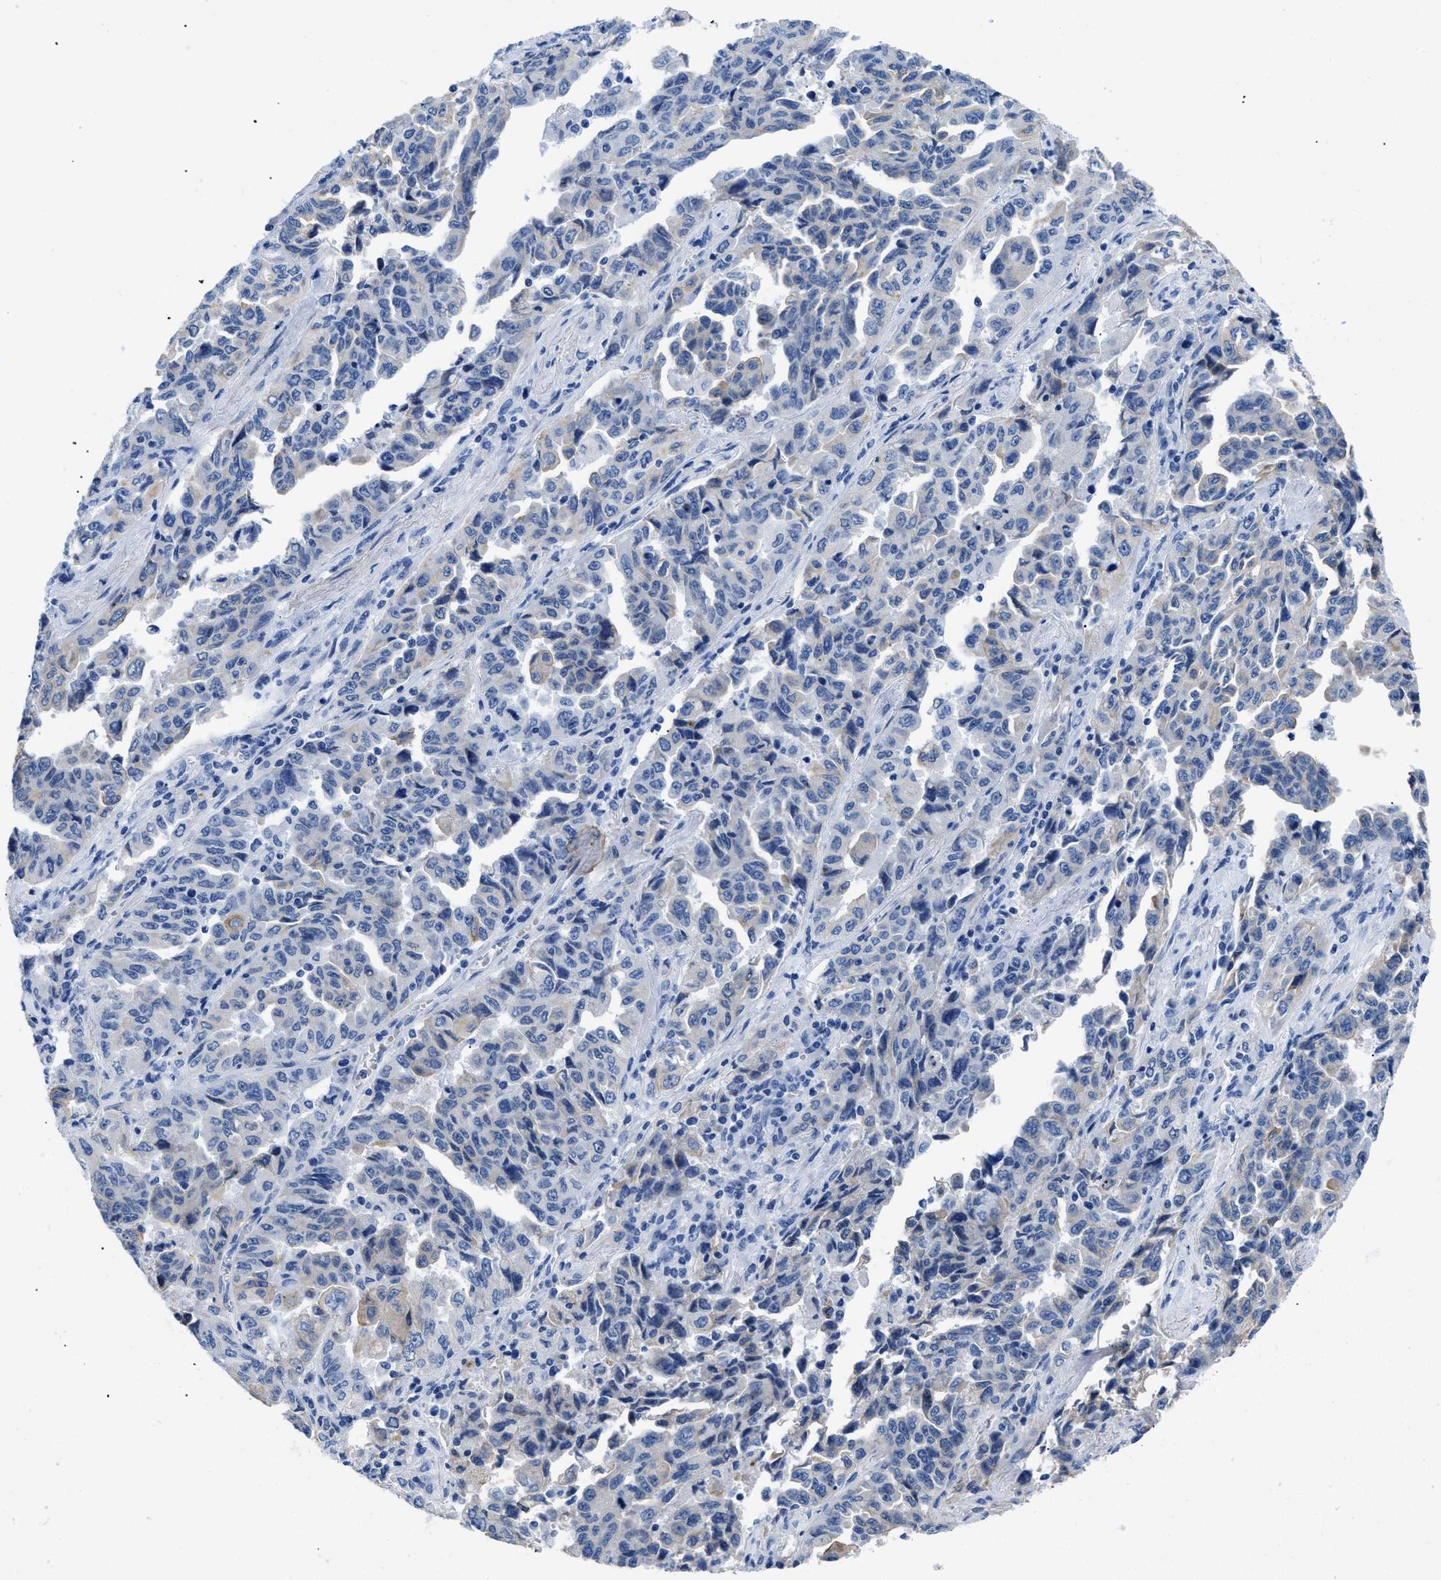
{"staining": {"intensity": "weak", "quantity": "<25%", "location": "cytoplasmic/membranous"}, "tissue": "lung cancer", "cell_type": "Tumor cells", "image_type": "cancer", "snomed": [{"axis": "morphology", "description": "Adenocarcinoma, NOS"}, {"axis": "topography", "description": "Lung"}], "caption": "High magnification brightfield microscopy of lung cancer stained with DAB (3,3'-diaminobenzidine) (brown) and counterstained with hematoxylin (blue): tumor cells show no significant expression.", "gene": "TMEM68", "patient": {"sex": "female", "age": 51}}